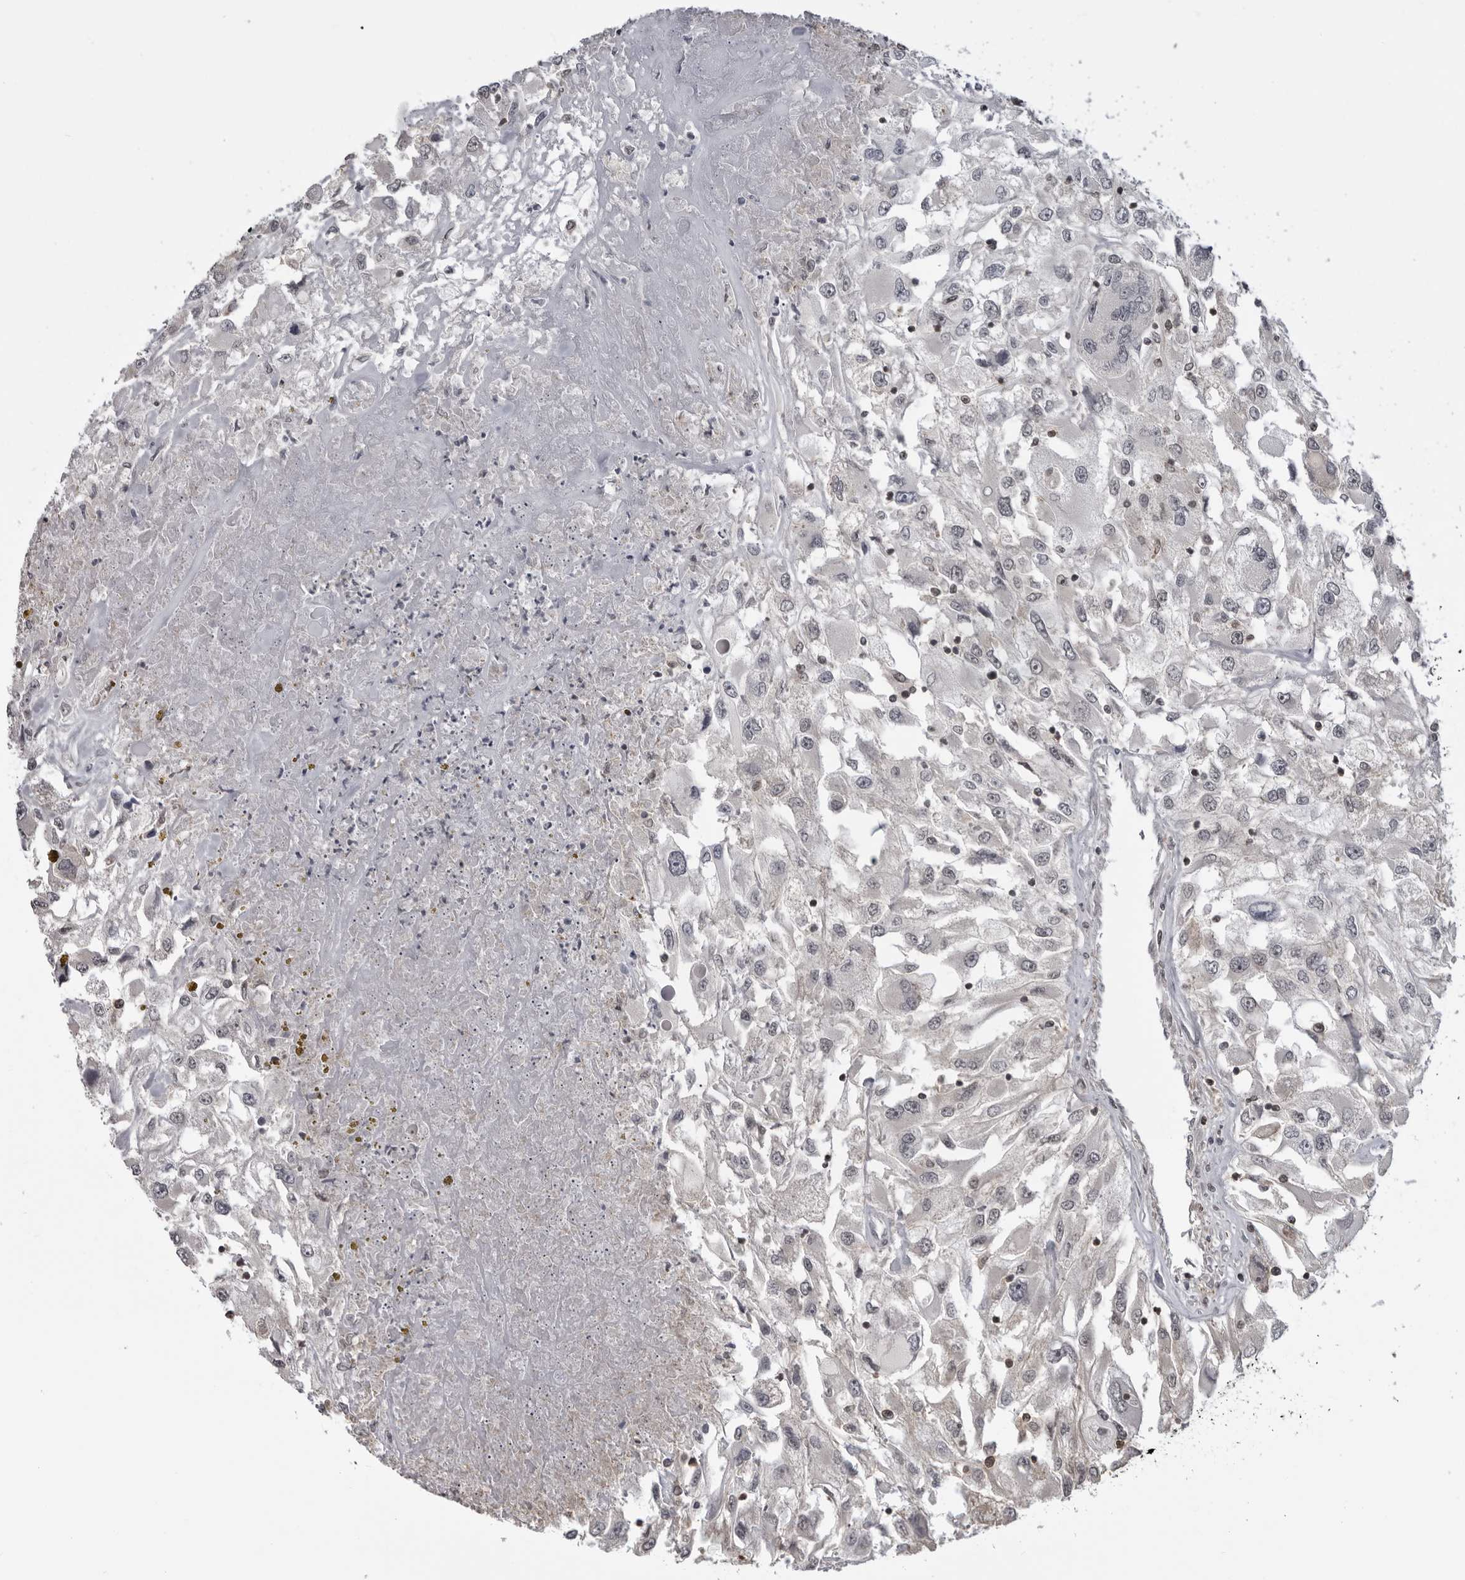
{"staining": {"intensity": "negative", "quantity": "none", "location": "none"}, "tissue": "renal cancer", "cell_type": "Tumor cells", "image_type": "cancer", "snomed": [{"axis": "morphology", "description": "Adenocarcinoma, NOS"}, {"axis": "topography", "description": "Kidney"}], "caption": "Immunohistochemistry (IHC) of renal cancer (adenocarcinoma) displays no positivity in tumor cells. (Stains: DAB (3,3'-diaminobenzidine) immunohistochemistry (IHC) with hematoxylin counter stain, Microscopy: brightfield microscopy at high magnification).", "gene": "PDCL3", "patient": {"sex": "female", "age": 52}}